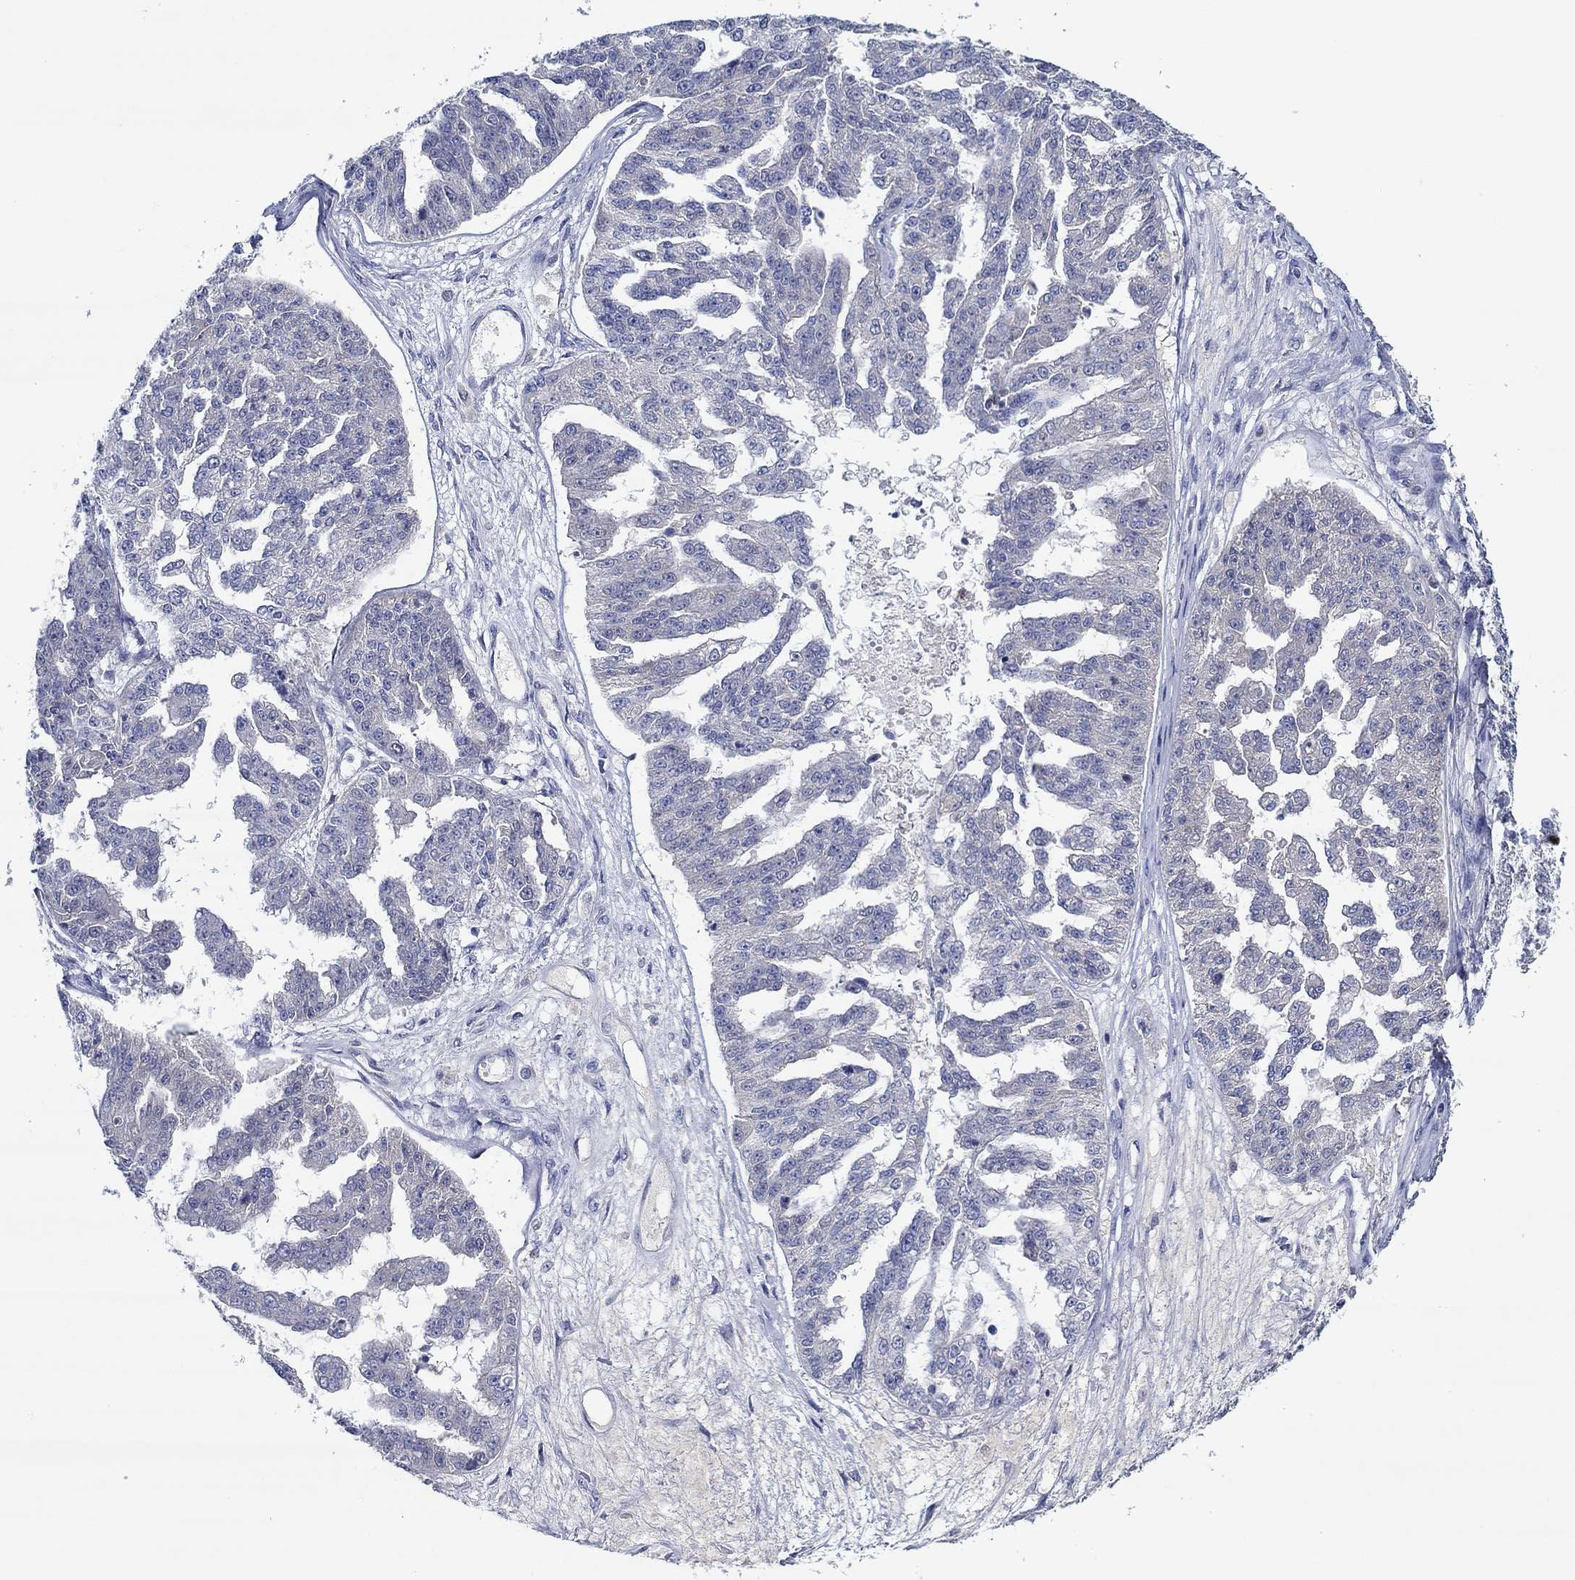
{"staining": {"intensity": "negative", "quantity": "none", "location": "none"}, "tissue": "ovarian cancer", "cell_type": "Tumor cells", "image_type": "cancer", "snomed": [{"axis": "morphology", "description": "Cystadenocarcinoma, serous, NOS"}, {"axis": "topography", "description": "Ovary"}], "caption": "This is an IHC histopathology image of human ovarian cancer (serous cystadenocarcinoma). There is no staining in tumor cells.", "gene": "CHIT1", "patient": {"sex": "female", "age": 58}}